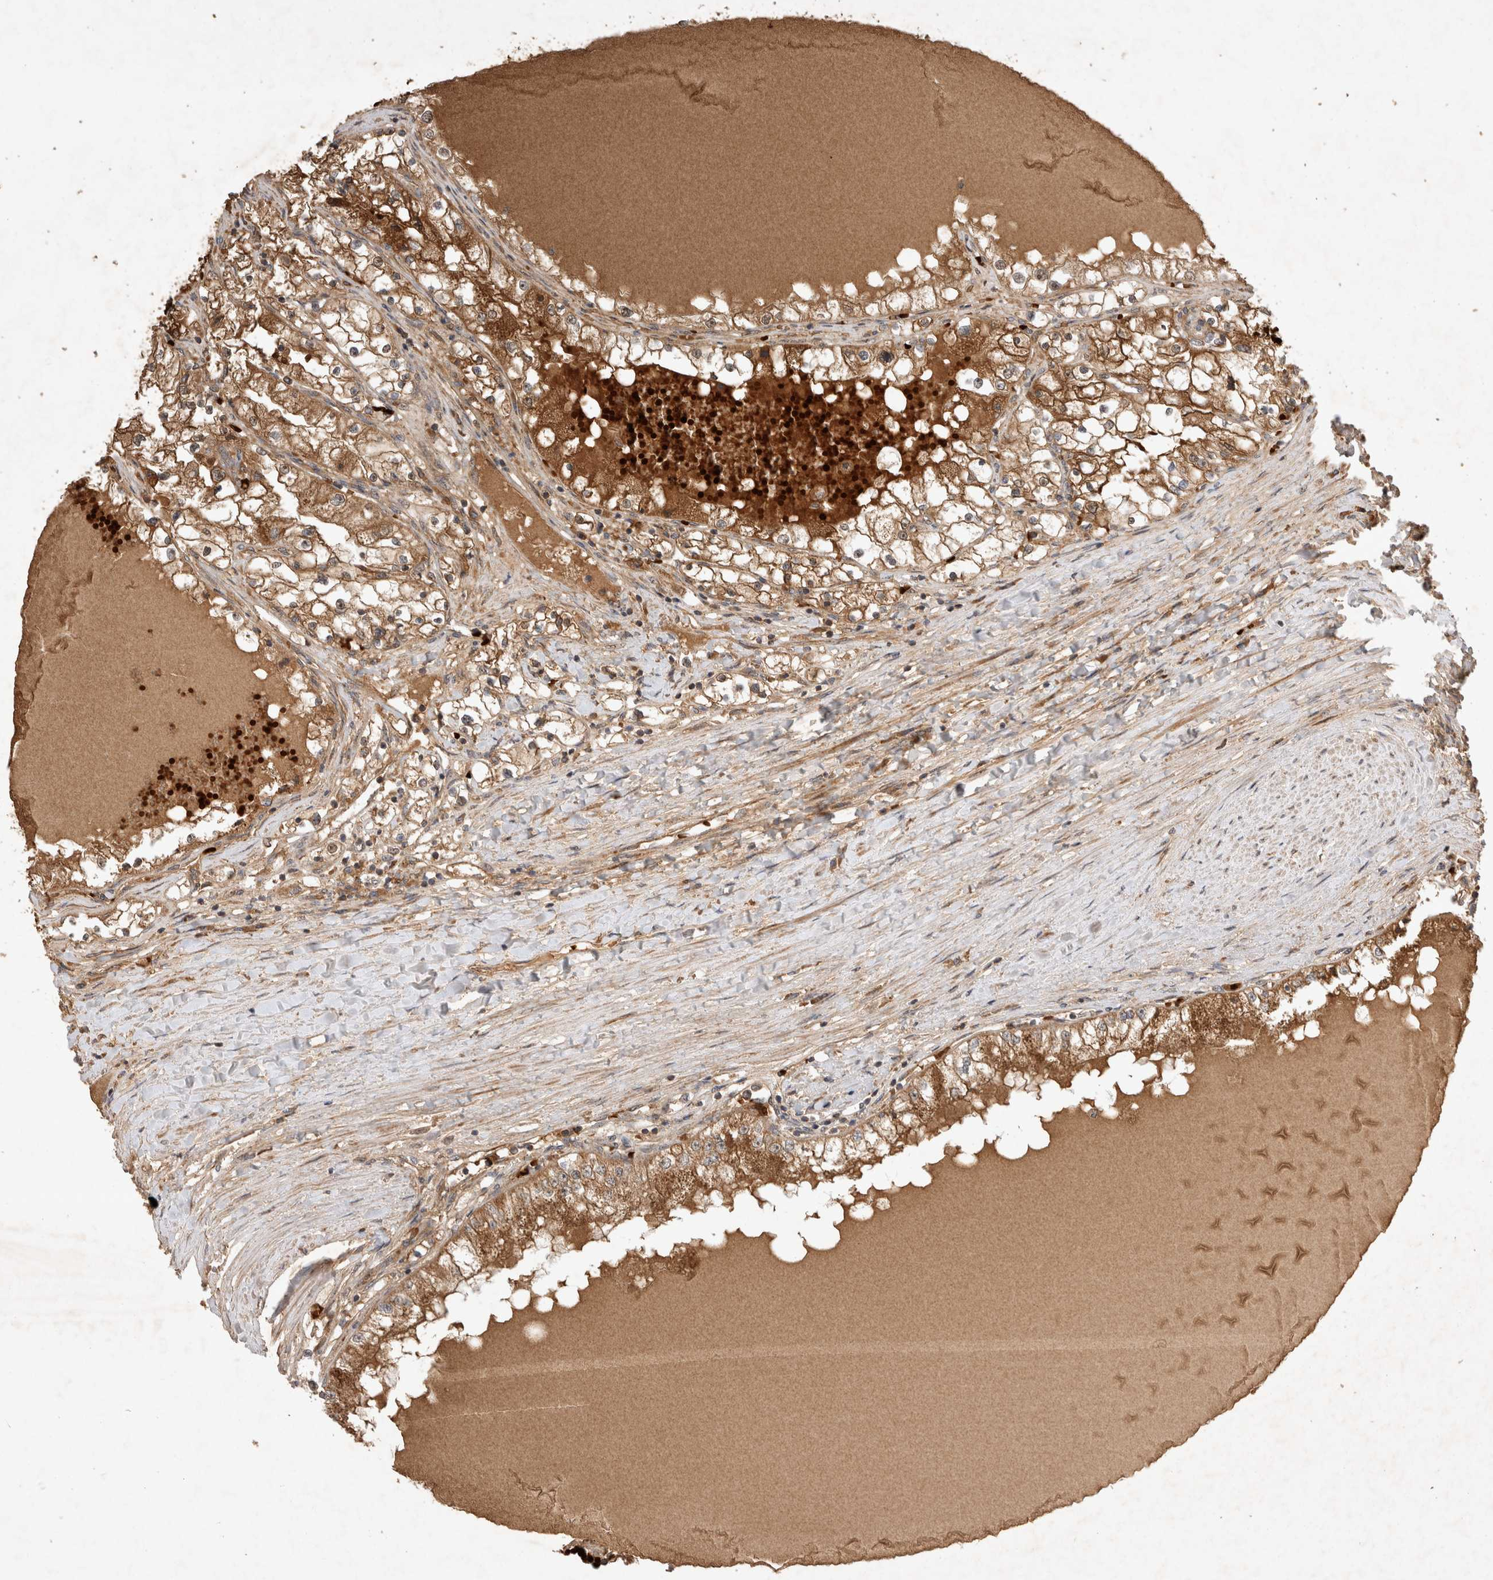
{"staining": {"intensity": "moderate", "quantity": ">75%", "location": "cytoplasmic/membranous"}, "tissue": "renal cancer", "cell_type": "Tumor cells", "image_type": "cancer", "snomed": [{"axis": "morphology", "description": "Adenocarcinoma, NOS"}, {"axis": "topography", "description": "Kidney"}], "caption": "Moderate cytoplasmic/membranous expression is present in approximately >75% of tumor cells in adenocarcinoma (renal). The protein is stained brown, and the nuclei are stained in blue (DAB (3,3'-diaminobenzidine) IHC with brightfield microscopy, high magnification).", "gene": "FAM221A", "patient": {"sex": "male", "age": 68}}